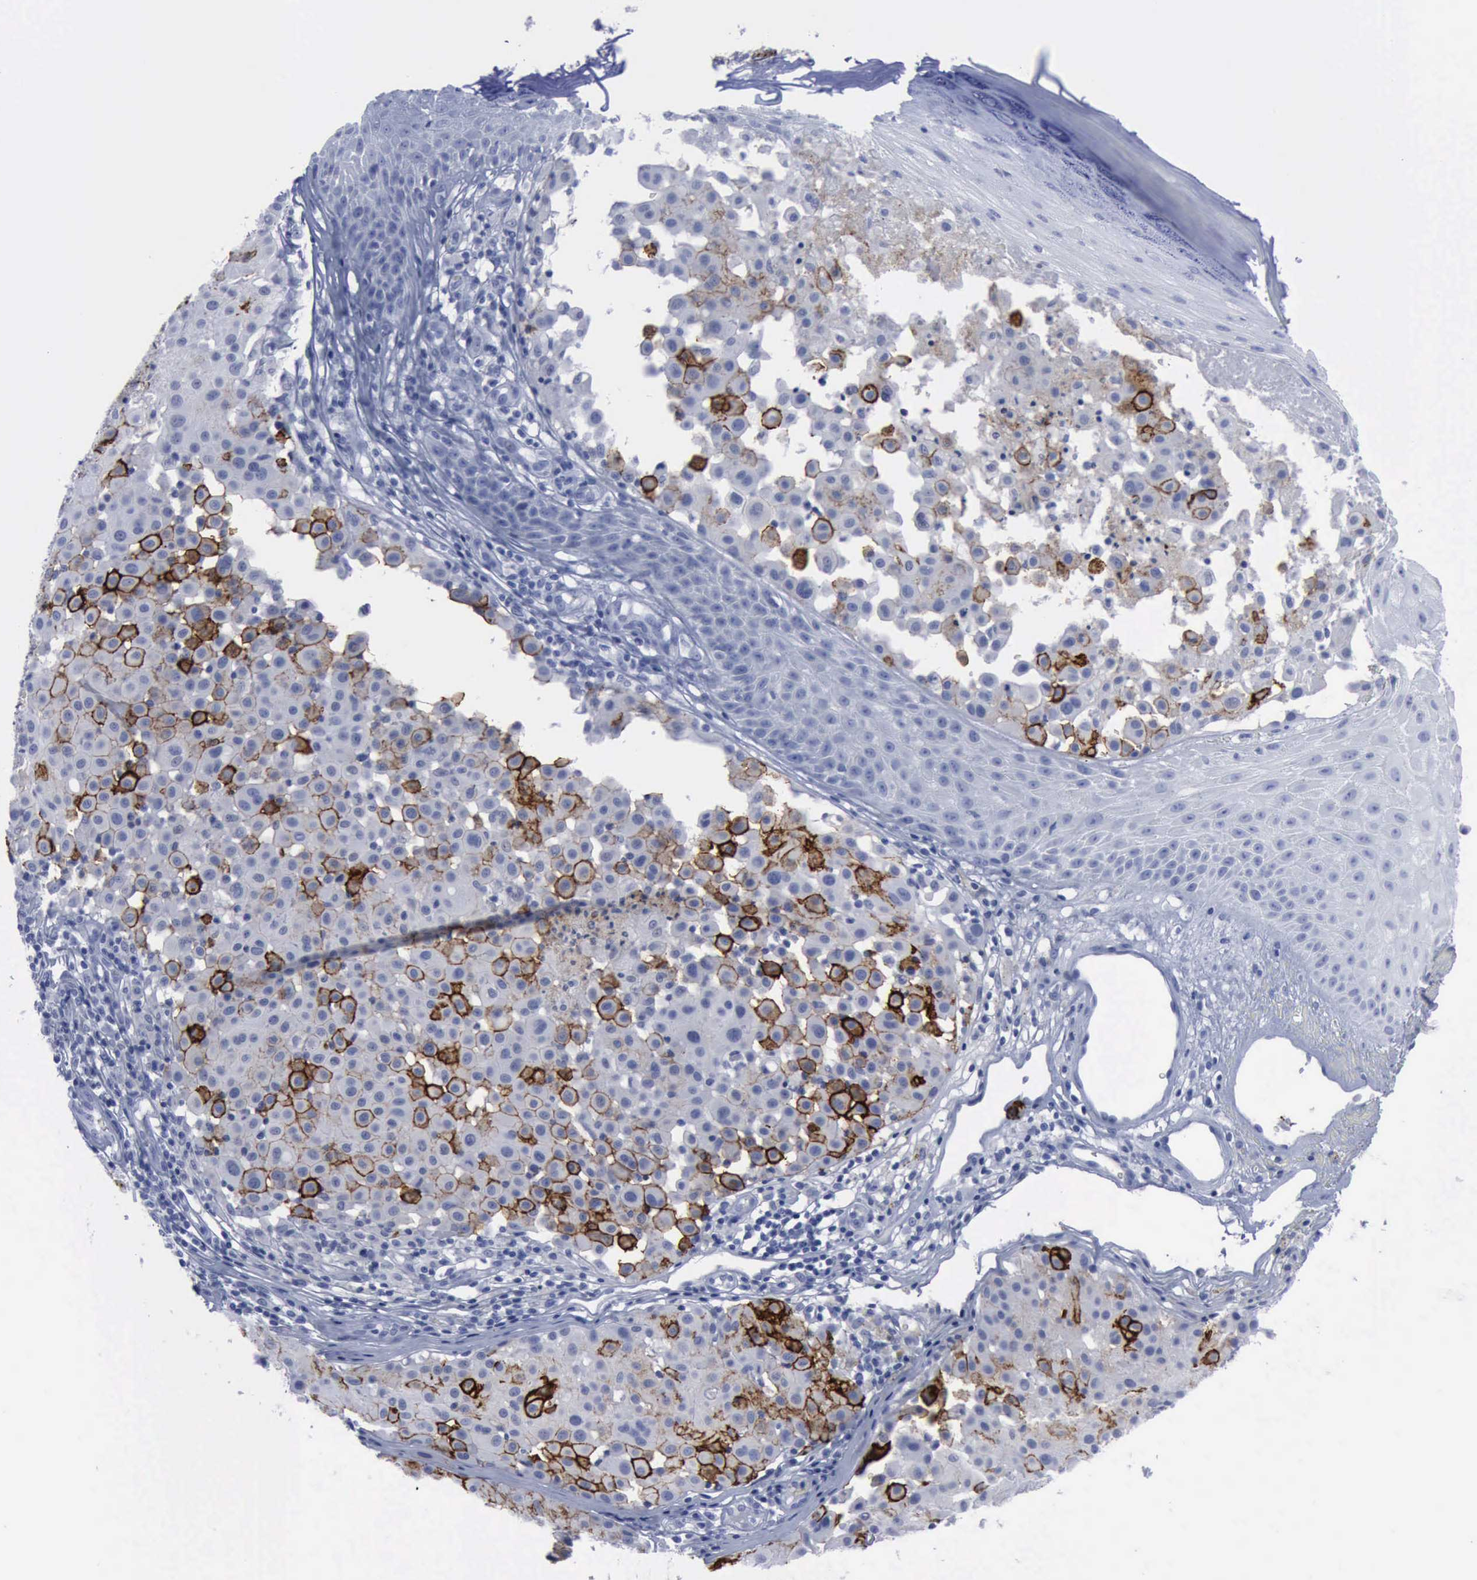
{"staining": {"intensity": "strong", "quantity": "25%-75%", "location": "cytoplasmic/membranous"}, "tissue": "melanoma", "cell_type": "Tumor cells", "image_type": "cancer", "snomed": [{"axis": "morphology", "description": "Malignant melanoma, NOS"}, {"axis": "topography", "description": "Skin"}], "caption": "This photomicrograph exhibits malignant melanoma stained with IHC to label a protein in brown. The cytoplasmic/membranous of tumor cells show strong positivity for the protein. Nuclei are counter-stained blue.", "gene": "NGFR", "patient": {"sex": "male", "age": 36}}